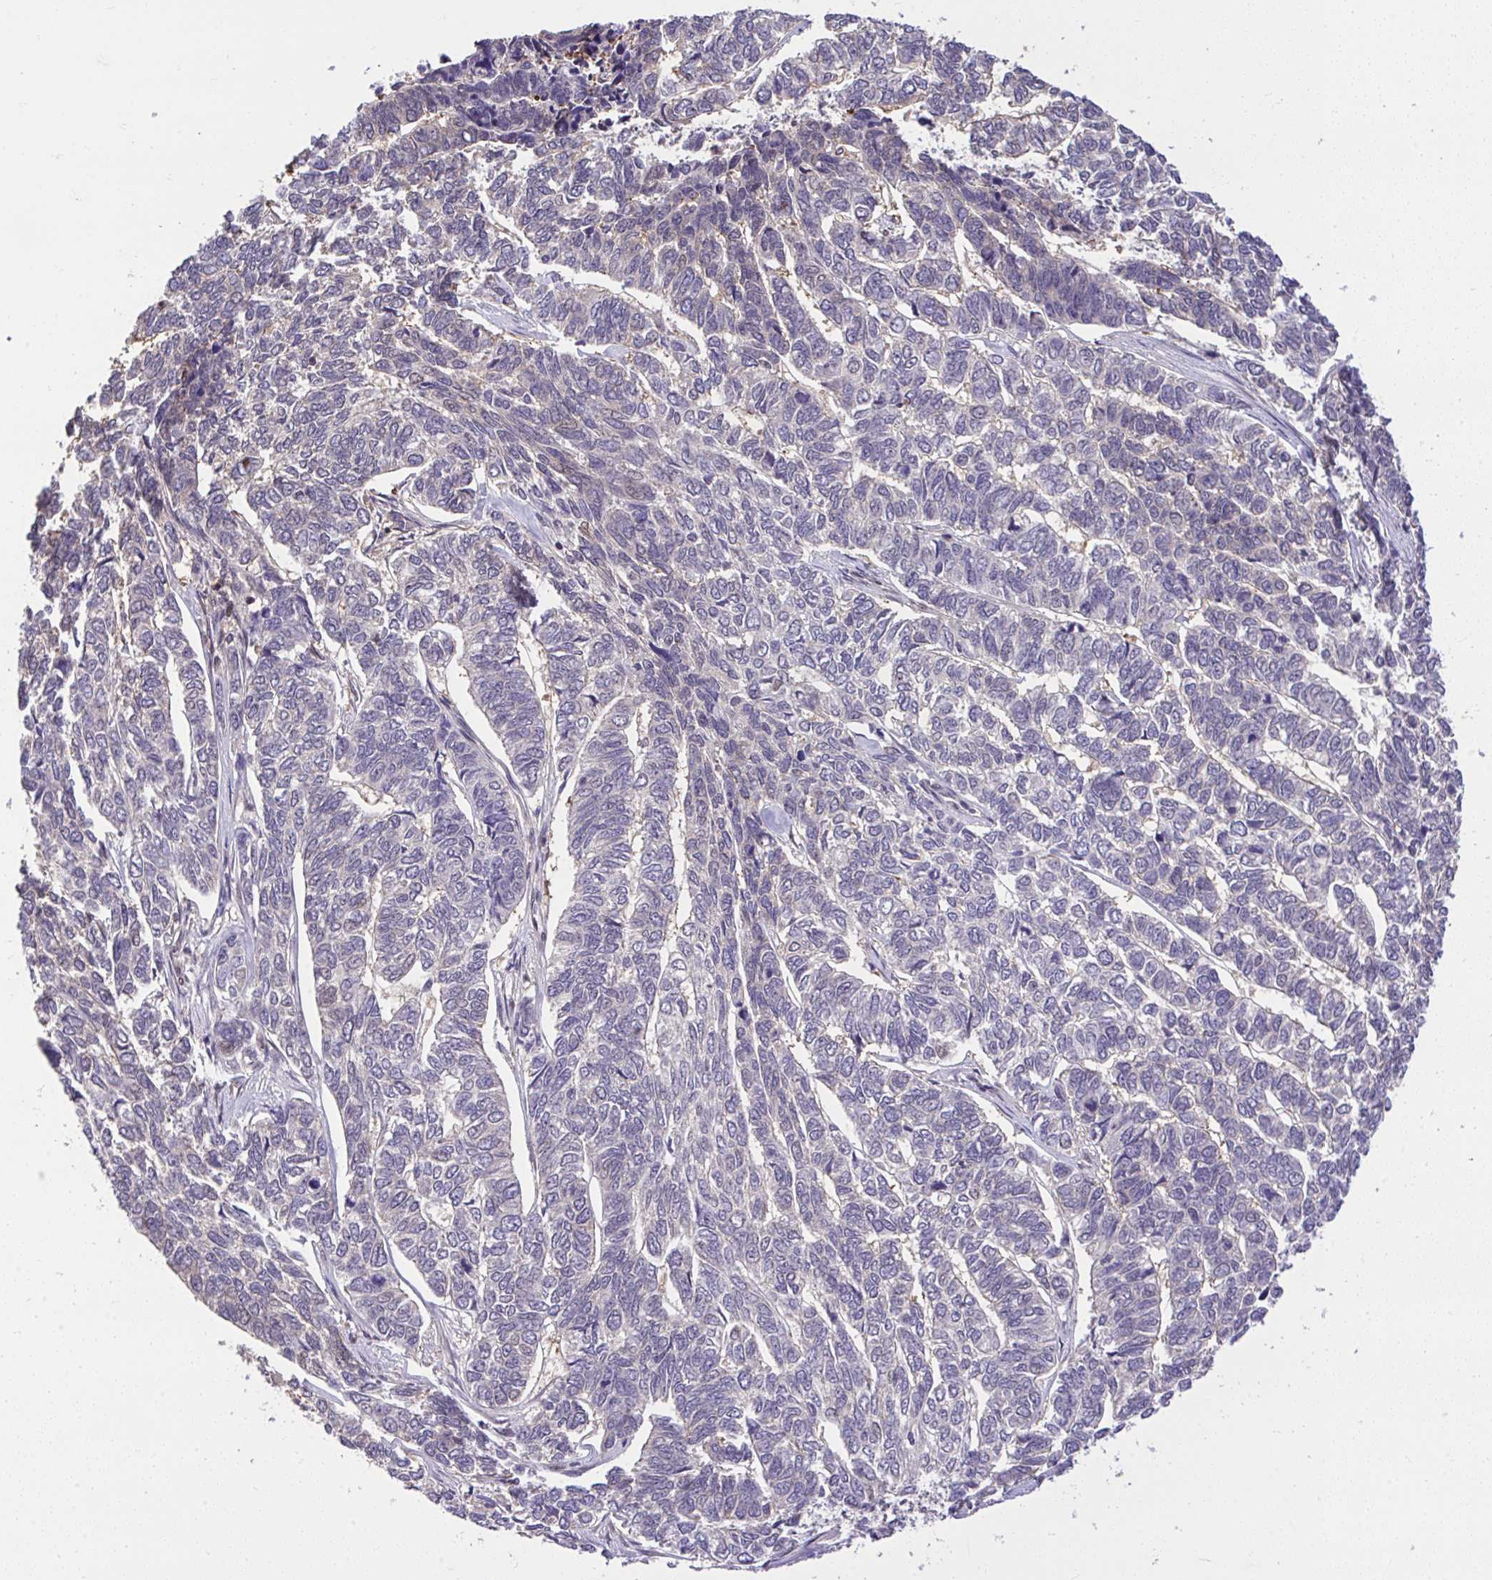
{"staining": {"intensity": "negative", "quantity": "none", "location": "none"}, "tissue": "skin cancer", "cell_type": "Tumor cells", "image_type": "cancer", "snomed": [{"axis": "morphology", "description": "Basal cell carcinoma"}, {"axis": "topography", "description": "Skin"}], "caption": "Tumor cells show no significant positivity in skin cancer. The staining is performed using DAB (3,3'-diaminobenzidine) brown chromogen with nuclei counter-stained in using hematoxylin.", "gene": "GLIS3", "patient": {"sex": "female", "age": 65}}